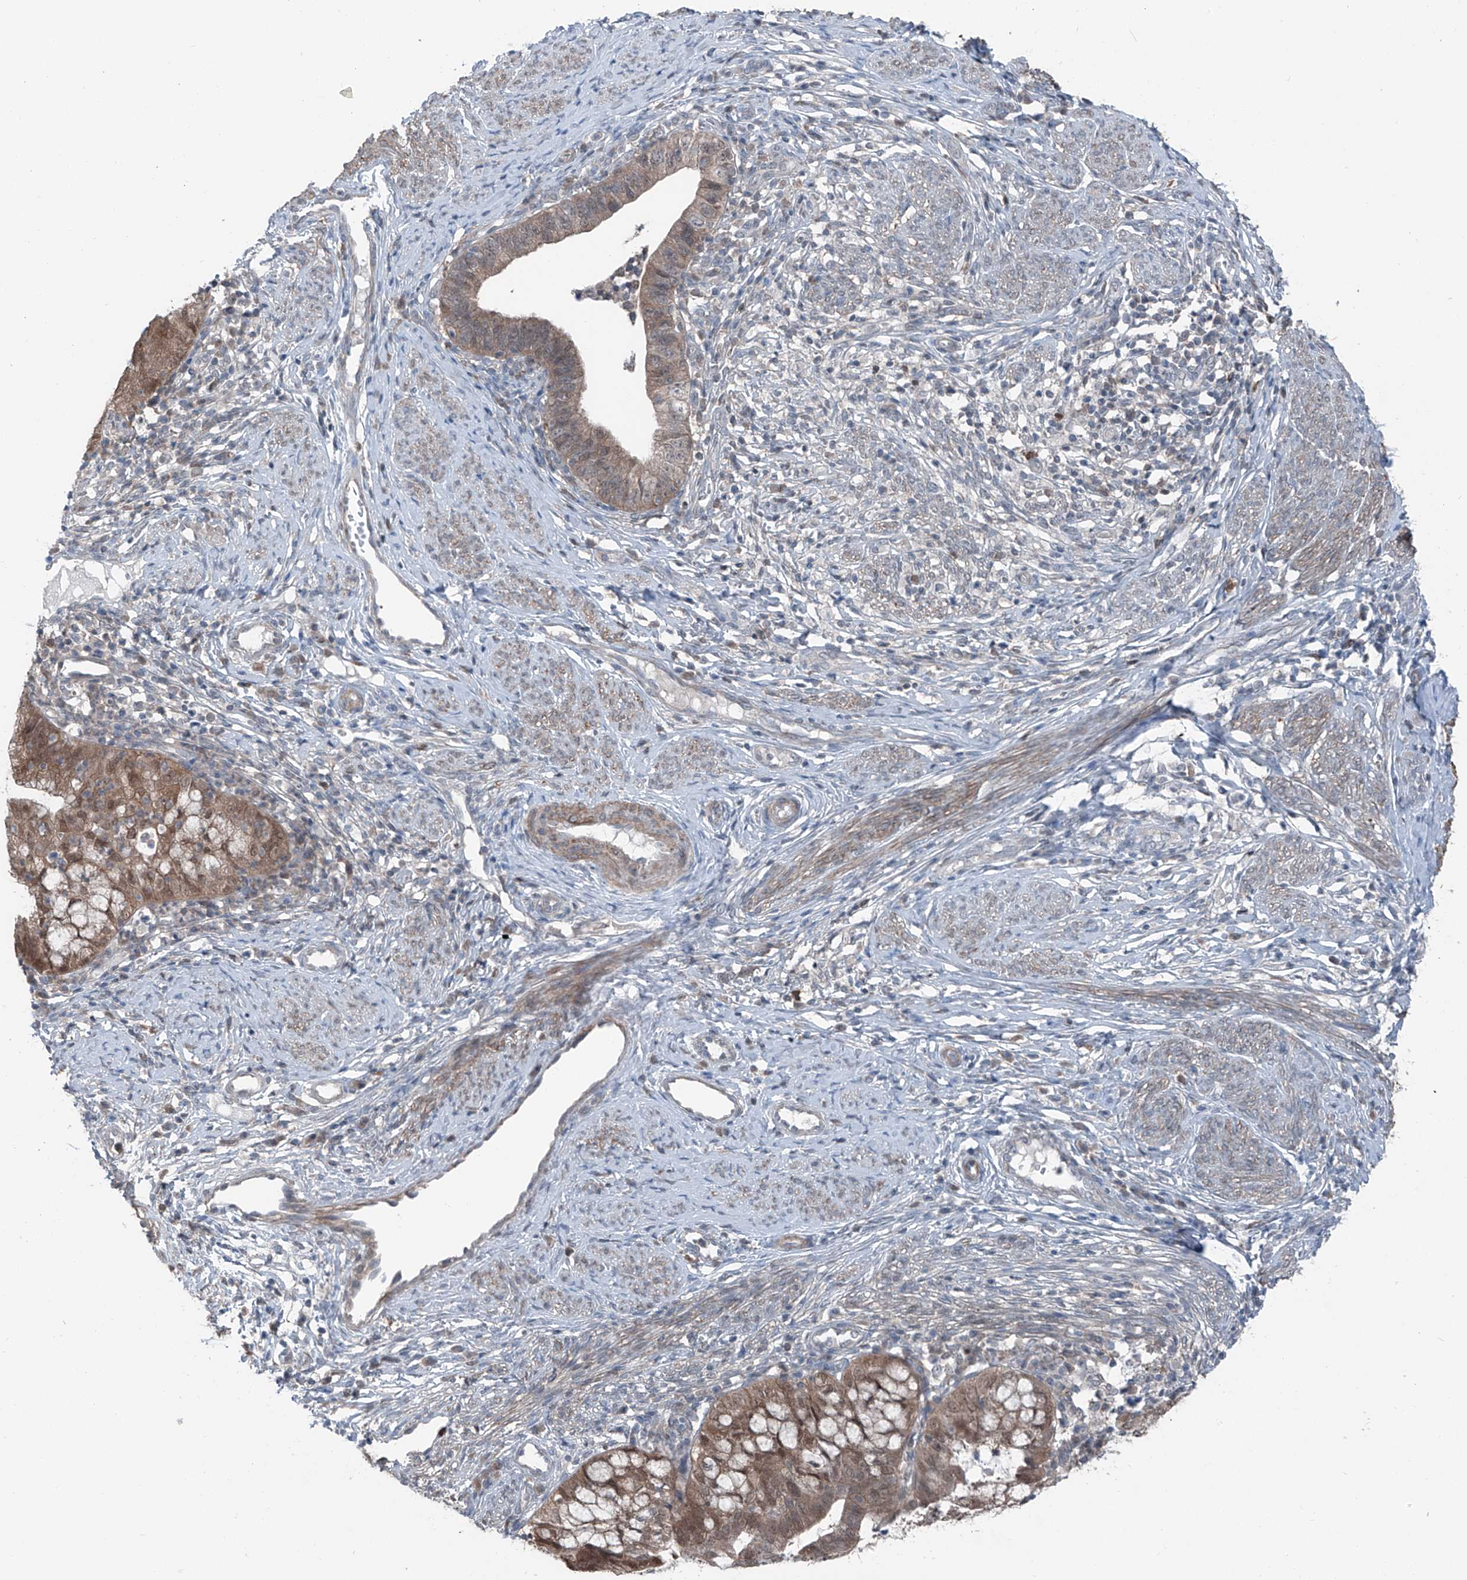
{"staining": {"intensity": "moderate", "quantity": ">75%", "location": "cytoplasmic/membranous,nuclear"}, "tissue": "cervical cancer", "cell_type": "Tumor cells", "image_type": "cancer", "snomed": [{"axis": "morphology", "description": "Adenocarcinoma, NOS"}, {"axis": "topography", "description": "Cervix"}], "caption": "A brown stain shows moderate cytoplasmic/membranous and nuclear positivity of a protein in cervical cancer tumor cells.", "gene": "HSPB11", "patient": {"sex": "female", "age": 36}}